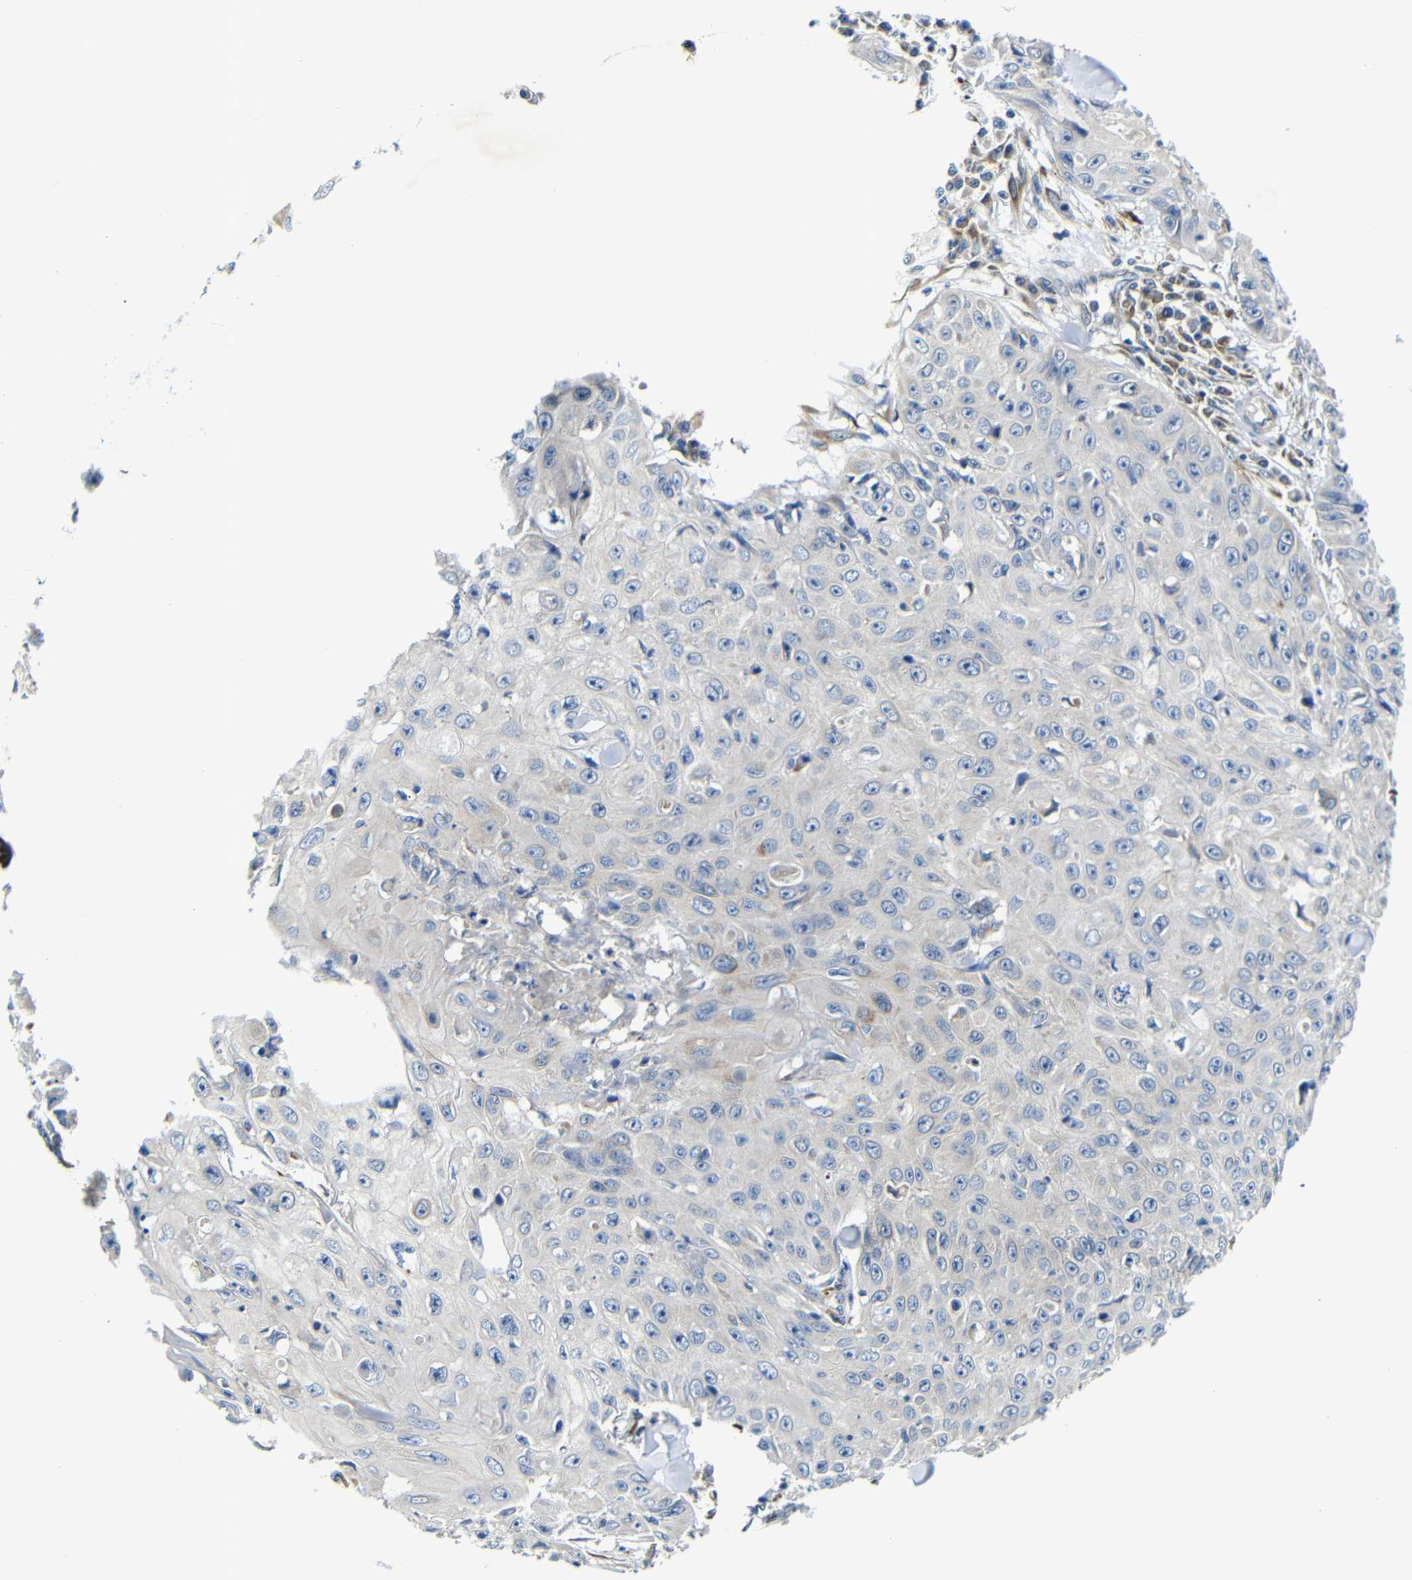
{"staining": {"intensity": "negative", "quantity": "none", "location": "none"}, "tissue": "skin cancer", "cell_type": "Tumor cells", "image_type": "cancer", "snomed": [{"axis": "morphology", "description": "Squamous cell carcinoma, NOS"}, {"axis": "topography", "description": "Skin"}], "caption": "Tumor cells show no significant staining in skin cancer (squamous cell carcinoma).", "gene": "FKBP14", "patient": {"sex": "male", "age": 86}}